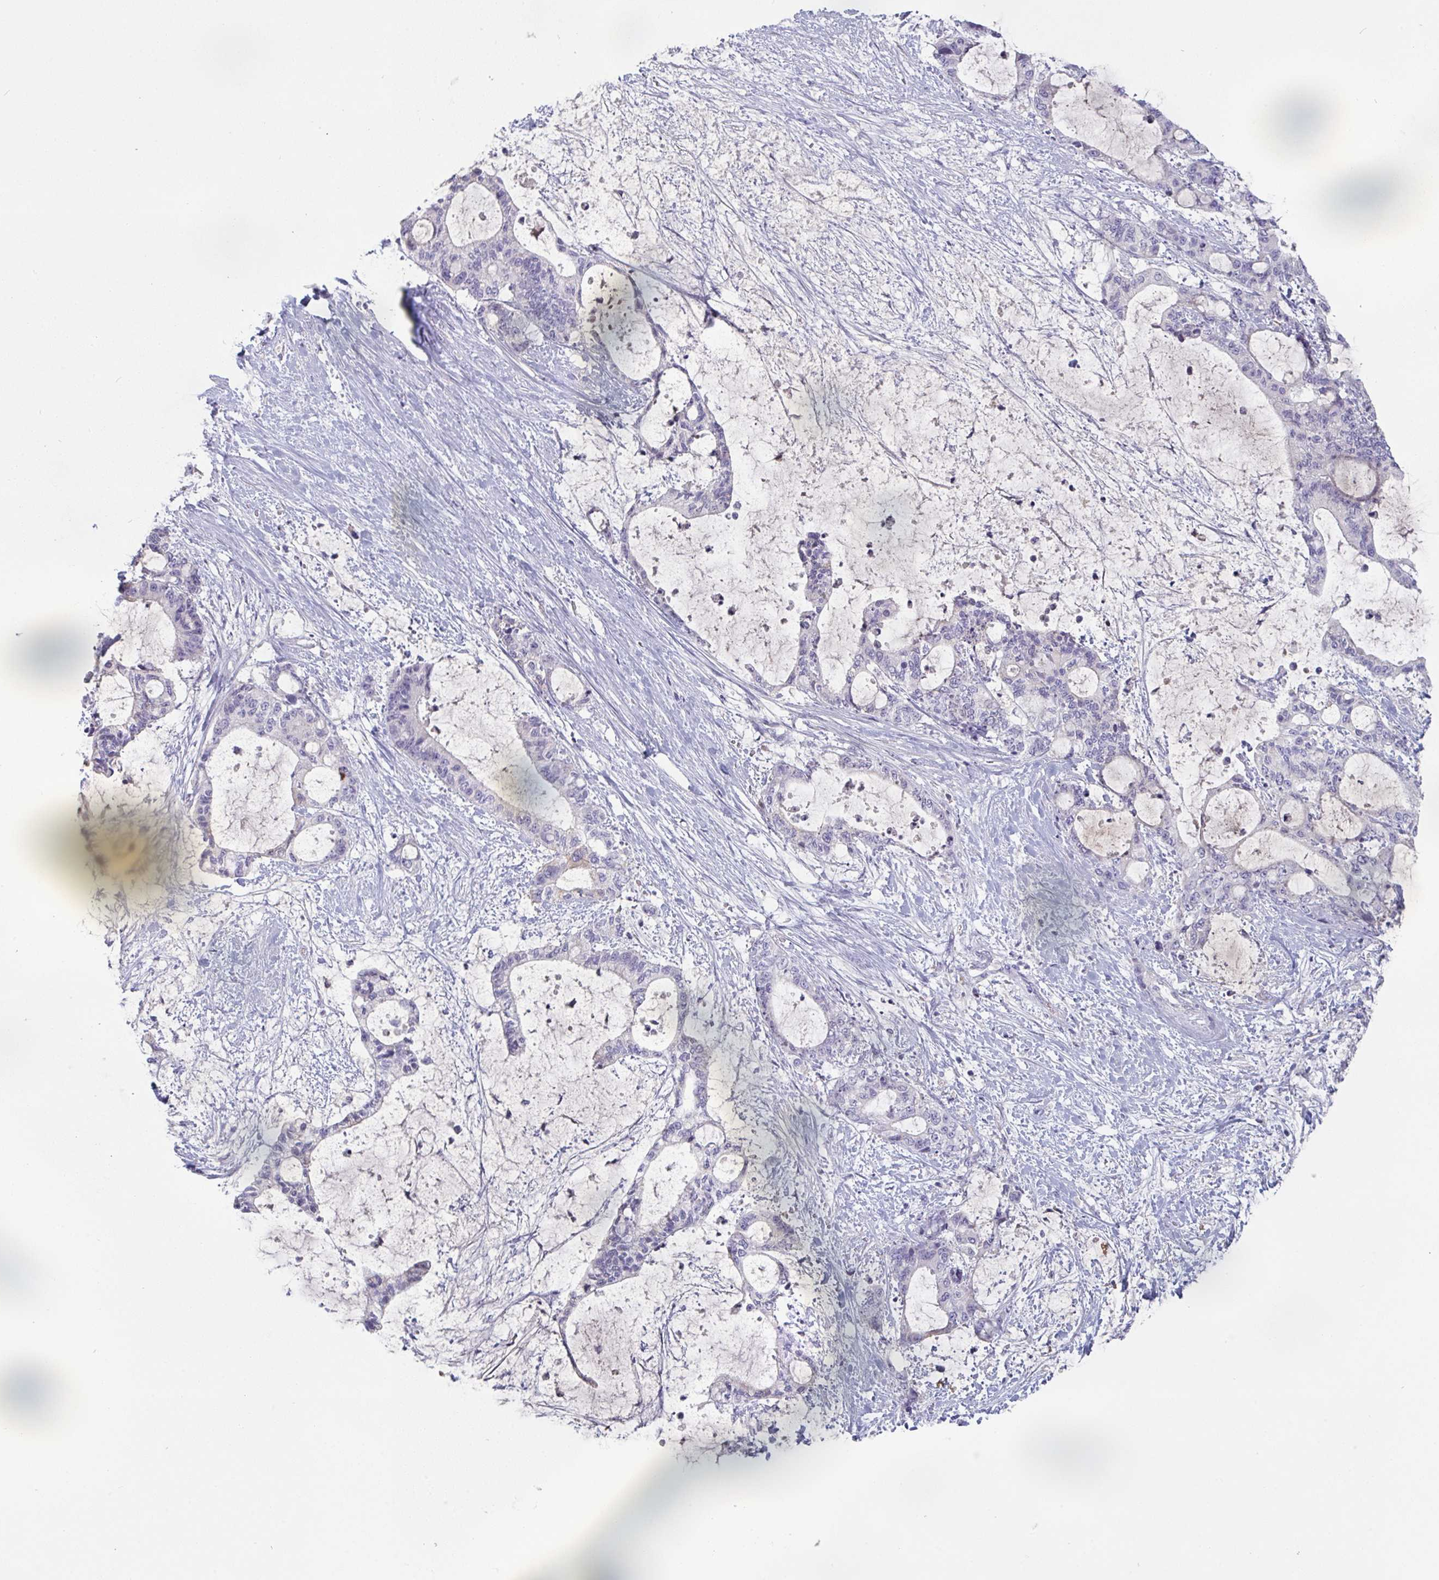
{"staining": {"intensity": "negative", "quantity": "none", "location": "none"}, "tissue": "liver cancer", "cell_type": "Tumor cells", "image_type": "cancer", "snomed": [{"axis": "morphology", "description": "Normal tissue, NOS"}, {"axis": "morphology", "description": "Cholangiocarcinoma"}, {"axis": "topography", "description": "Liver"}, {"axis": "topography", "description": "Peripheral nerve tissue"}], "caption": "An IHC photomicrograph of liver cholangiocarcinoma is shown. There is no staining in tumor cells of liver cholangiocarcinoma.", "gene": "HGFAC", "patient": {"sex": "female", "age": 73}}